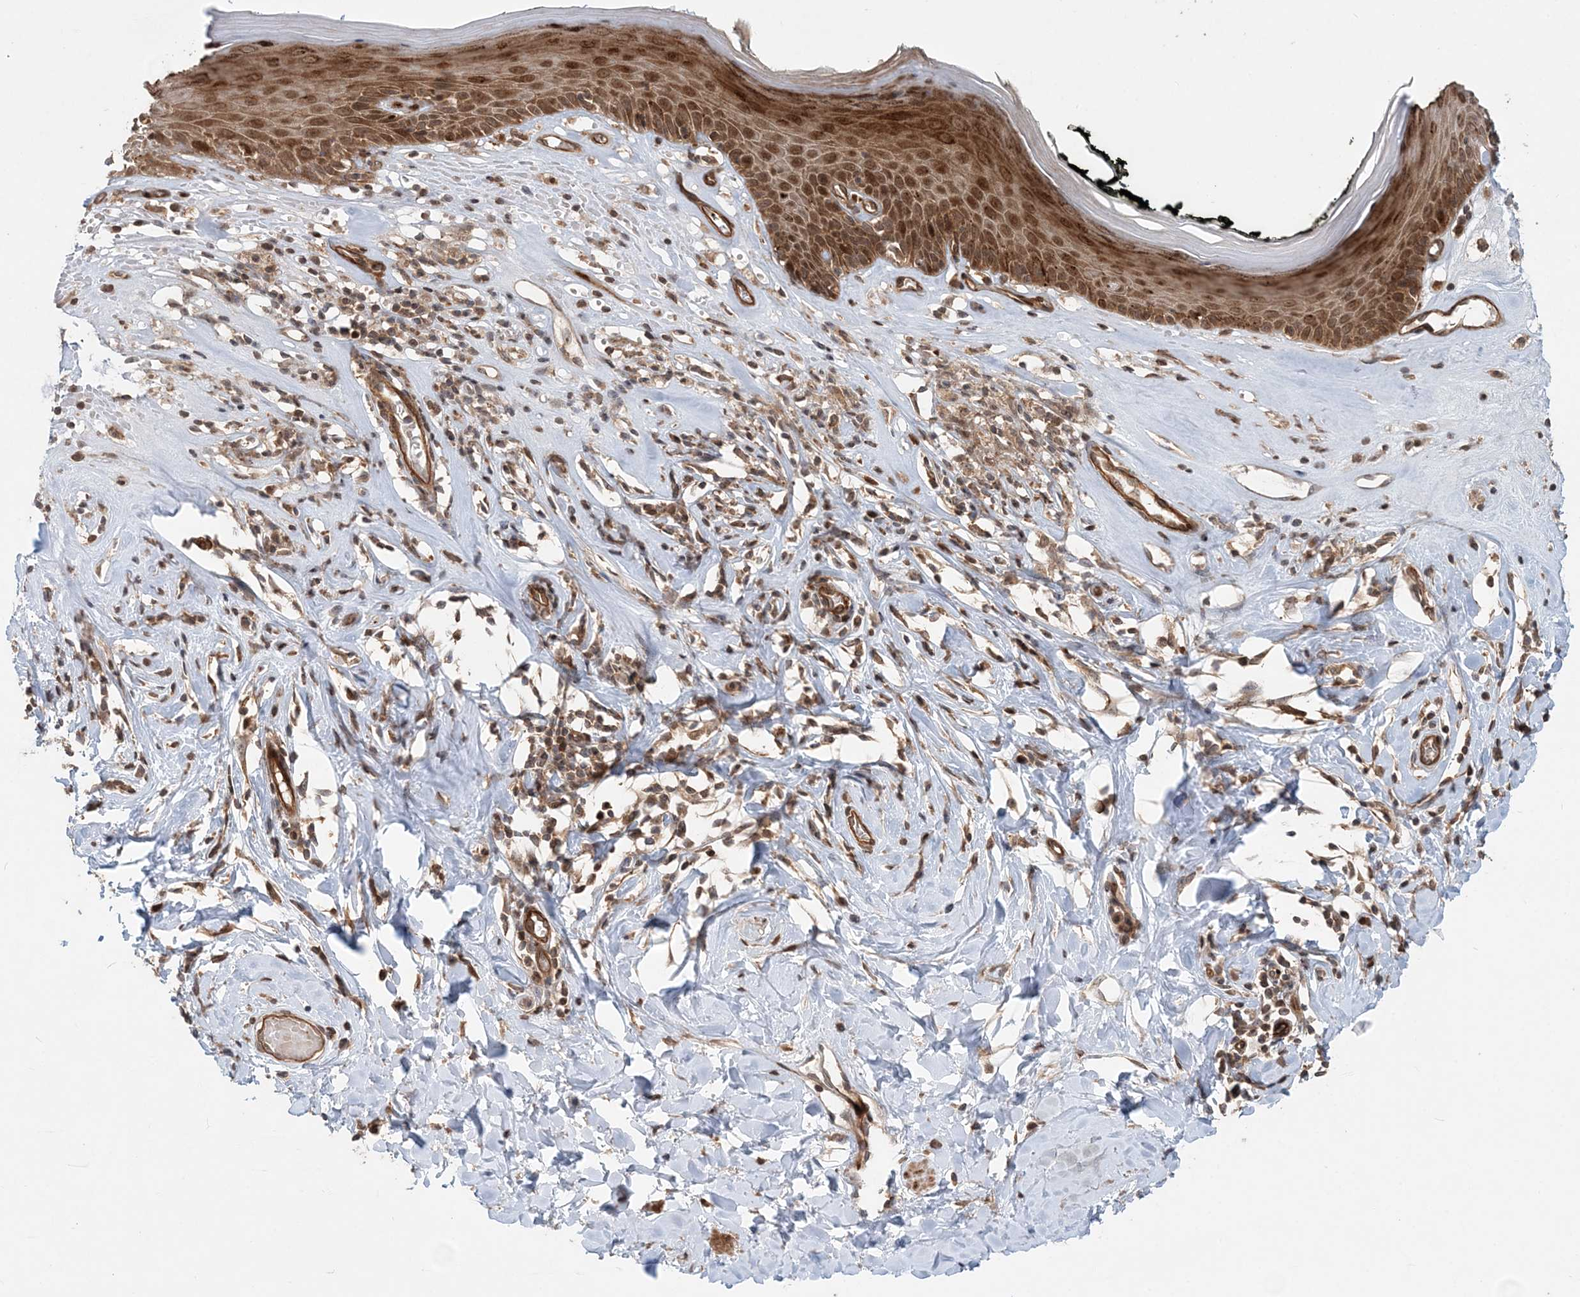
{"staining": {"intensity": "strong", "quantity": ">75%", "location": "cytoplasmic/membranous,nuclear"}, "tissue": "skin", "cell_type": "Epidermal cells", "image_type": "normal", "snomed": [{"axis": "morphology", "description": "Normal tissue, NOS"}, {"axis": "morphology", "description": "Inflammation, NOS"}, {"axis": "topography", "description": "Vulva"}], "caption": "This is an image of immunohistochemistry (IHC) staining of normal skin, which shows strong staining in the cytoplasmic/membranous,nuclear of epidermal cells.", "gene": "GEMIN5", "patient": {"sex": "female", "age": 84}}